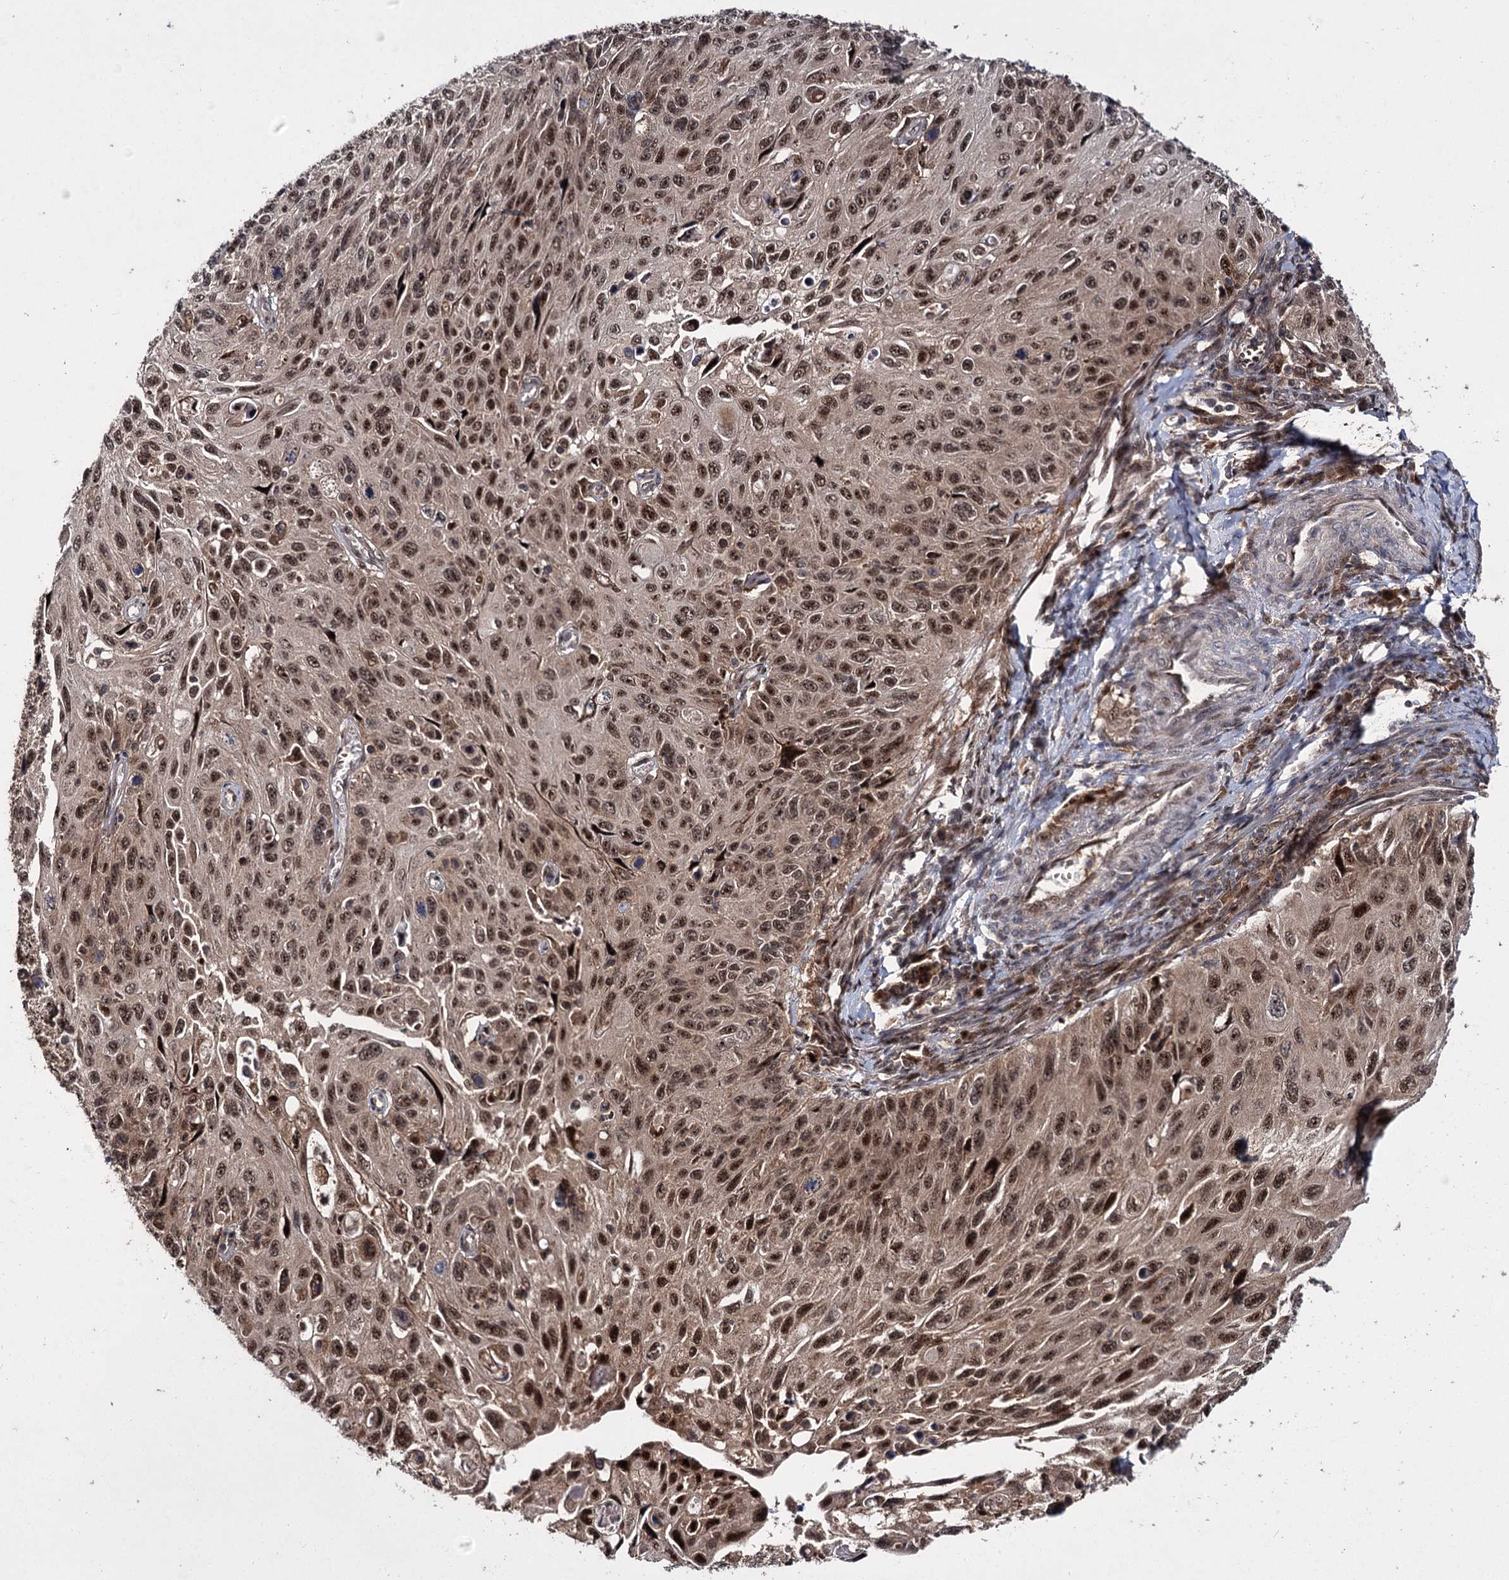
{"staining": {"intensity": "strong", "quantity": ">75%", "location": "nuclear"}, "tissue": "cervical cancer", "cell_type": "Tumor cells", "image_type": "cancer", "snomed": [{"axis": "morphology", "description": "Squamous cell carcinoma, NOS"}, {"axis": "topography", "description": "Cervix"}], "caption": "An immunohistochemistry (IHC) micrograph of neoplastic tissue is shown. Protein staining in brown labels strong nuclear positivity in squamous cell carcinoma (cervical) within tumor cells.", "gene": "MKNK2", "patient": {"sex": "female", "age": 70}}